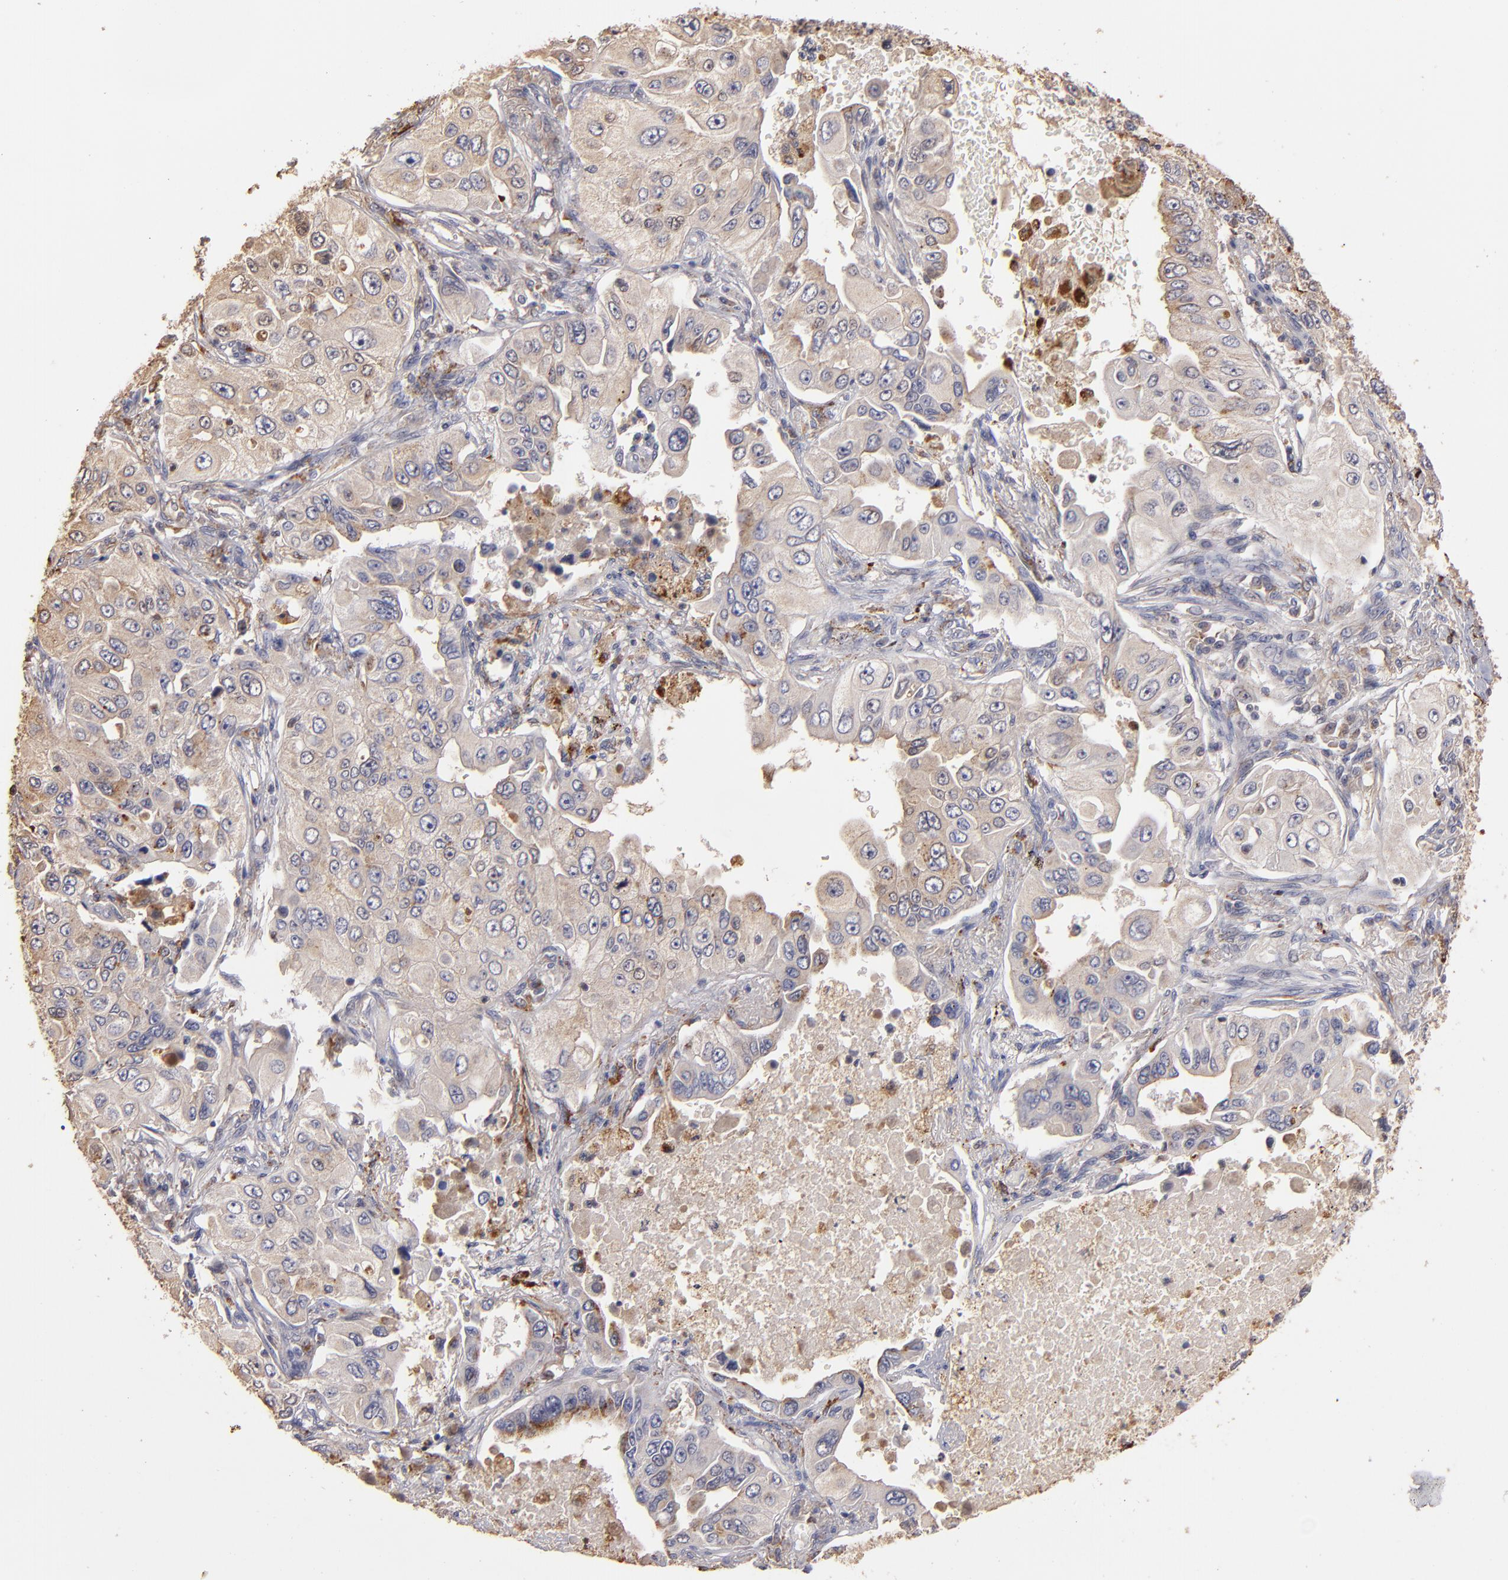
{"staining": {"intensity": "moderate", "quantity": ">75%", "location": "cytoplasmic/membranous"}, "tissue": "lung cancer", "cell_type": "Tumor cells", "image_type": "cancer", "snomed": [{"axis": "morphology", "description": "Adenocarcinoma, NOS"}, {"axis": "topography", "description": "Lung"}], "caption": "Immunohistochemical staining of adenocarcinoma (lung) exhibits medium levels of moderate cytoplasmic/membranous expression in about >75% of tumor cells.", "gene": "TRAF1", "patient": {"sex": "male", "age": 84}}